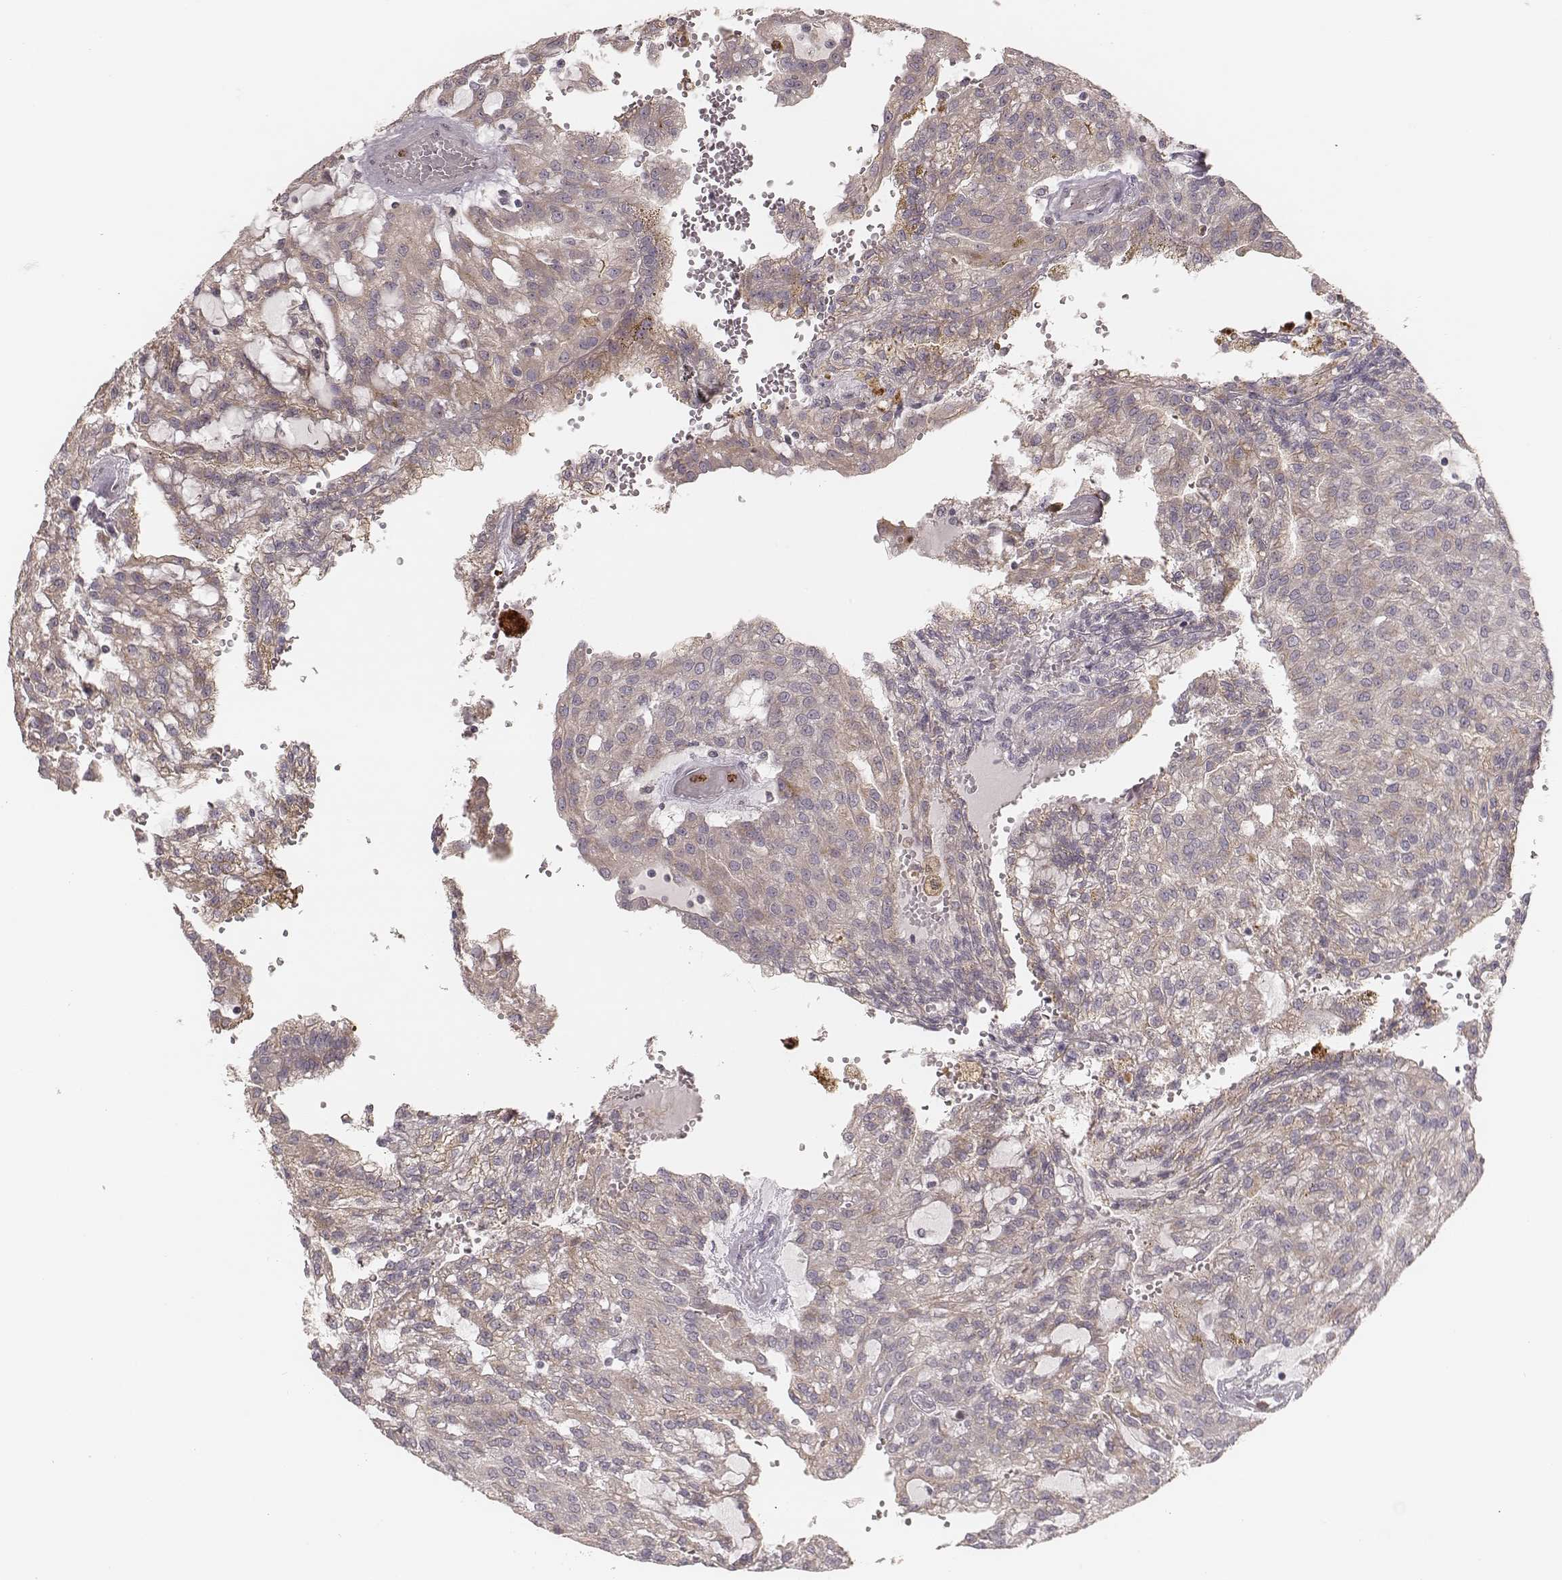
{"staining": {"intensity": "weak", "quantity": ">75%", "location": "cytoplasmic/membranous"}, "tissue": "renal cancer", "cell_type": "Tumor cells", "image_type": "cancer", "snomed": [{"axis": "morphology", "description": "Adenocarcinoma, NOS"}, {"axis": "topography", "description": "Kidney"}], "caption": "This histopathology image displays IHC staining of renal cancer, with low weak cytoplasmic/membranous expression in approximately >75% of tumor cells.", "gene": "ABCA7", "patient": {"sex": "male", "age": 63}}